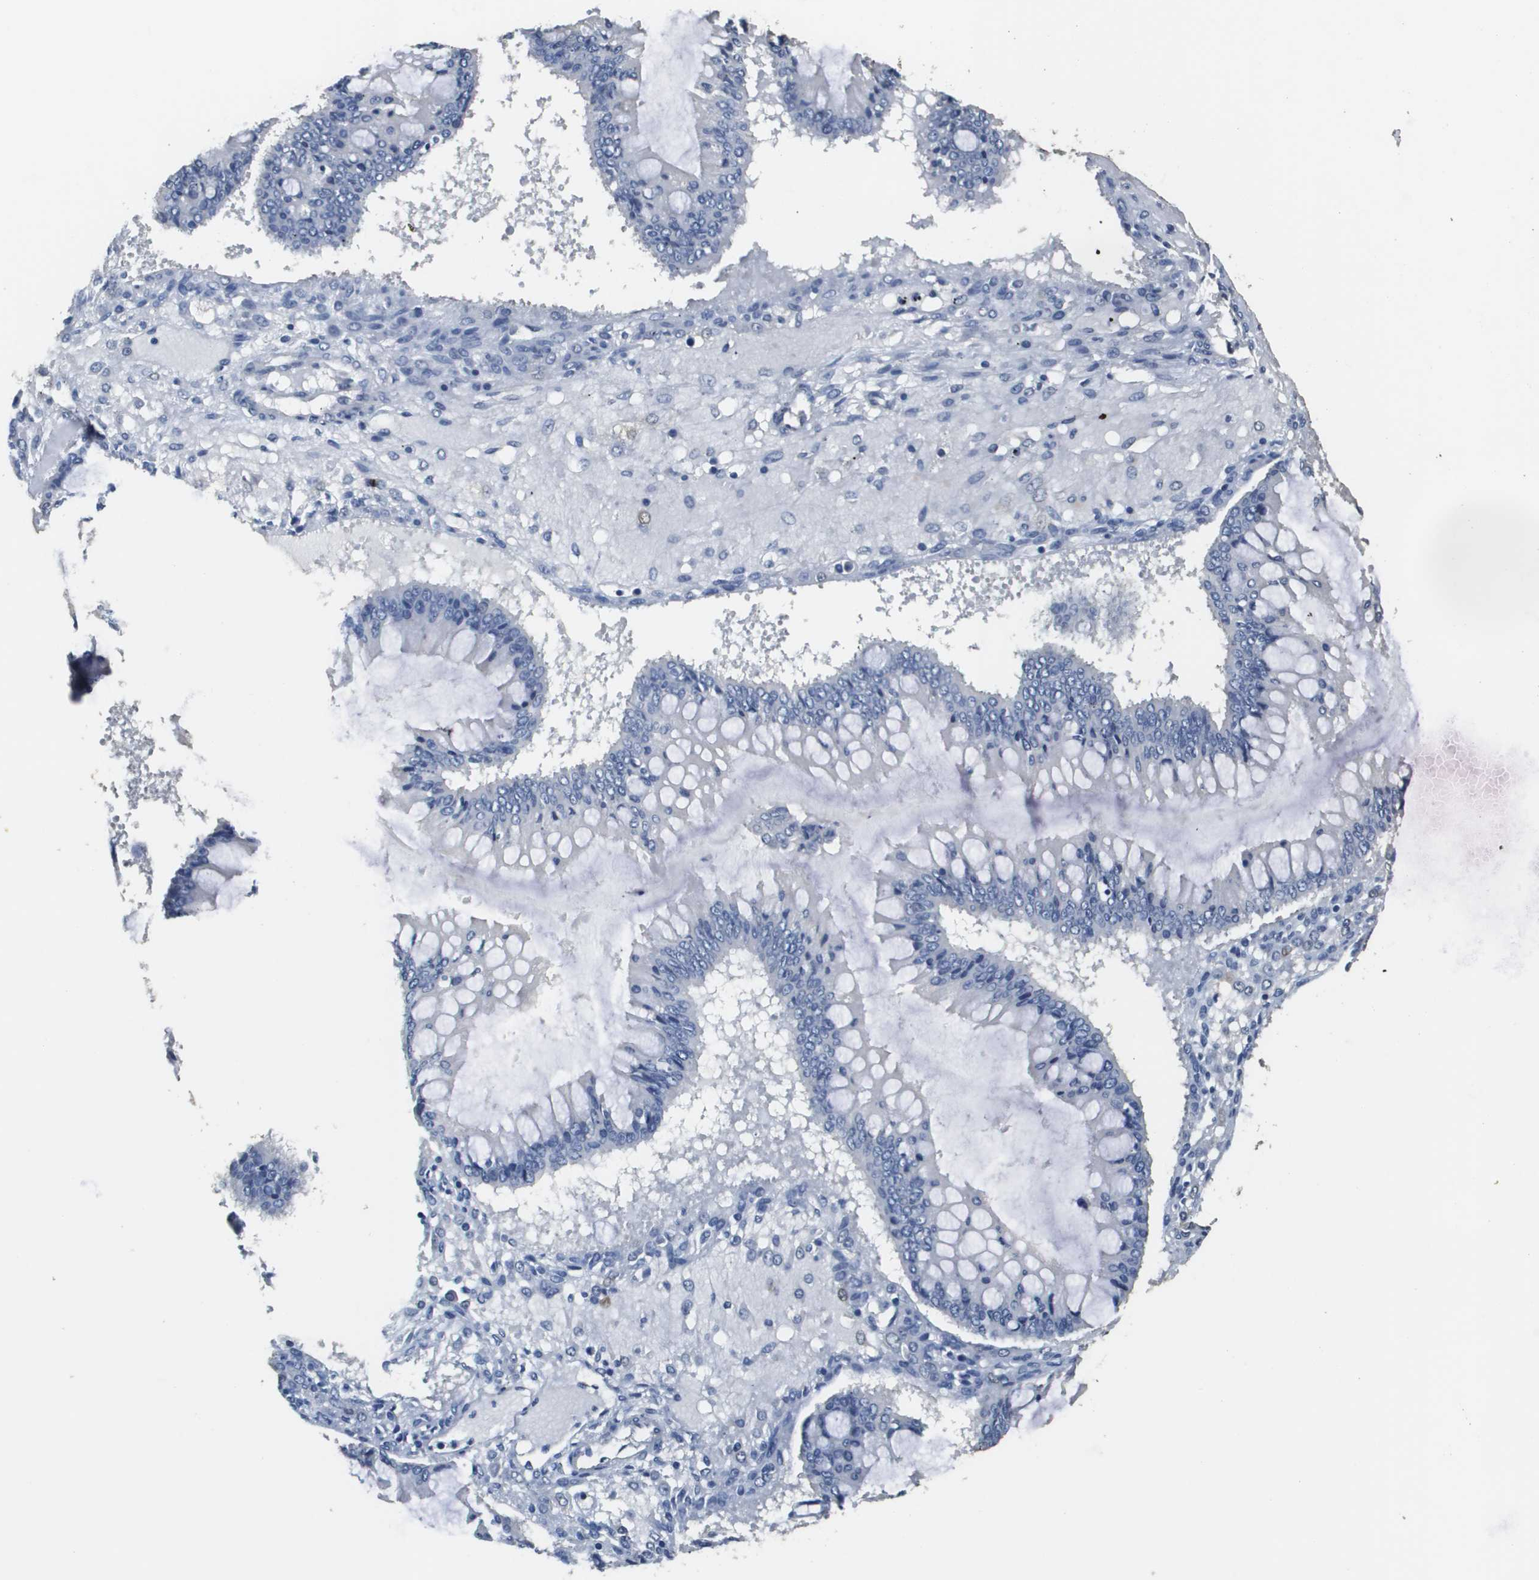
{"staining": {"intensity": "negative", "quantity": "none", "location": "none"}, "tissue": "ovarian cancer", "cell_type": "Tumor cells", "image_type": "cancer", "snomed": [{"axis": "morphology", "description": "Cystadenocarcinoma, mucinous, NOS"}, {"axis": "topography", "description": "Ovary"}], "caption": "This is an IHC histopathology image of human ovarian cancer. There is no positivity in tumor cells.", "gene": "MT3", "patient": {"sex": "female", "age": 73}}